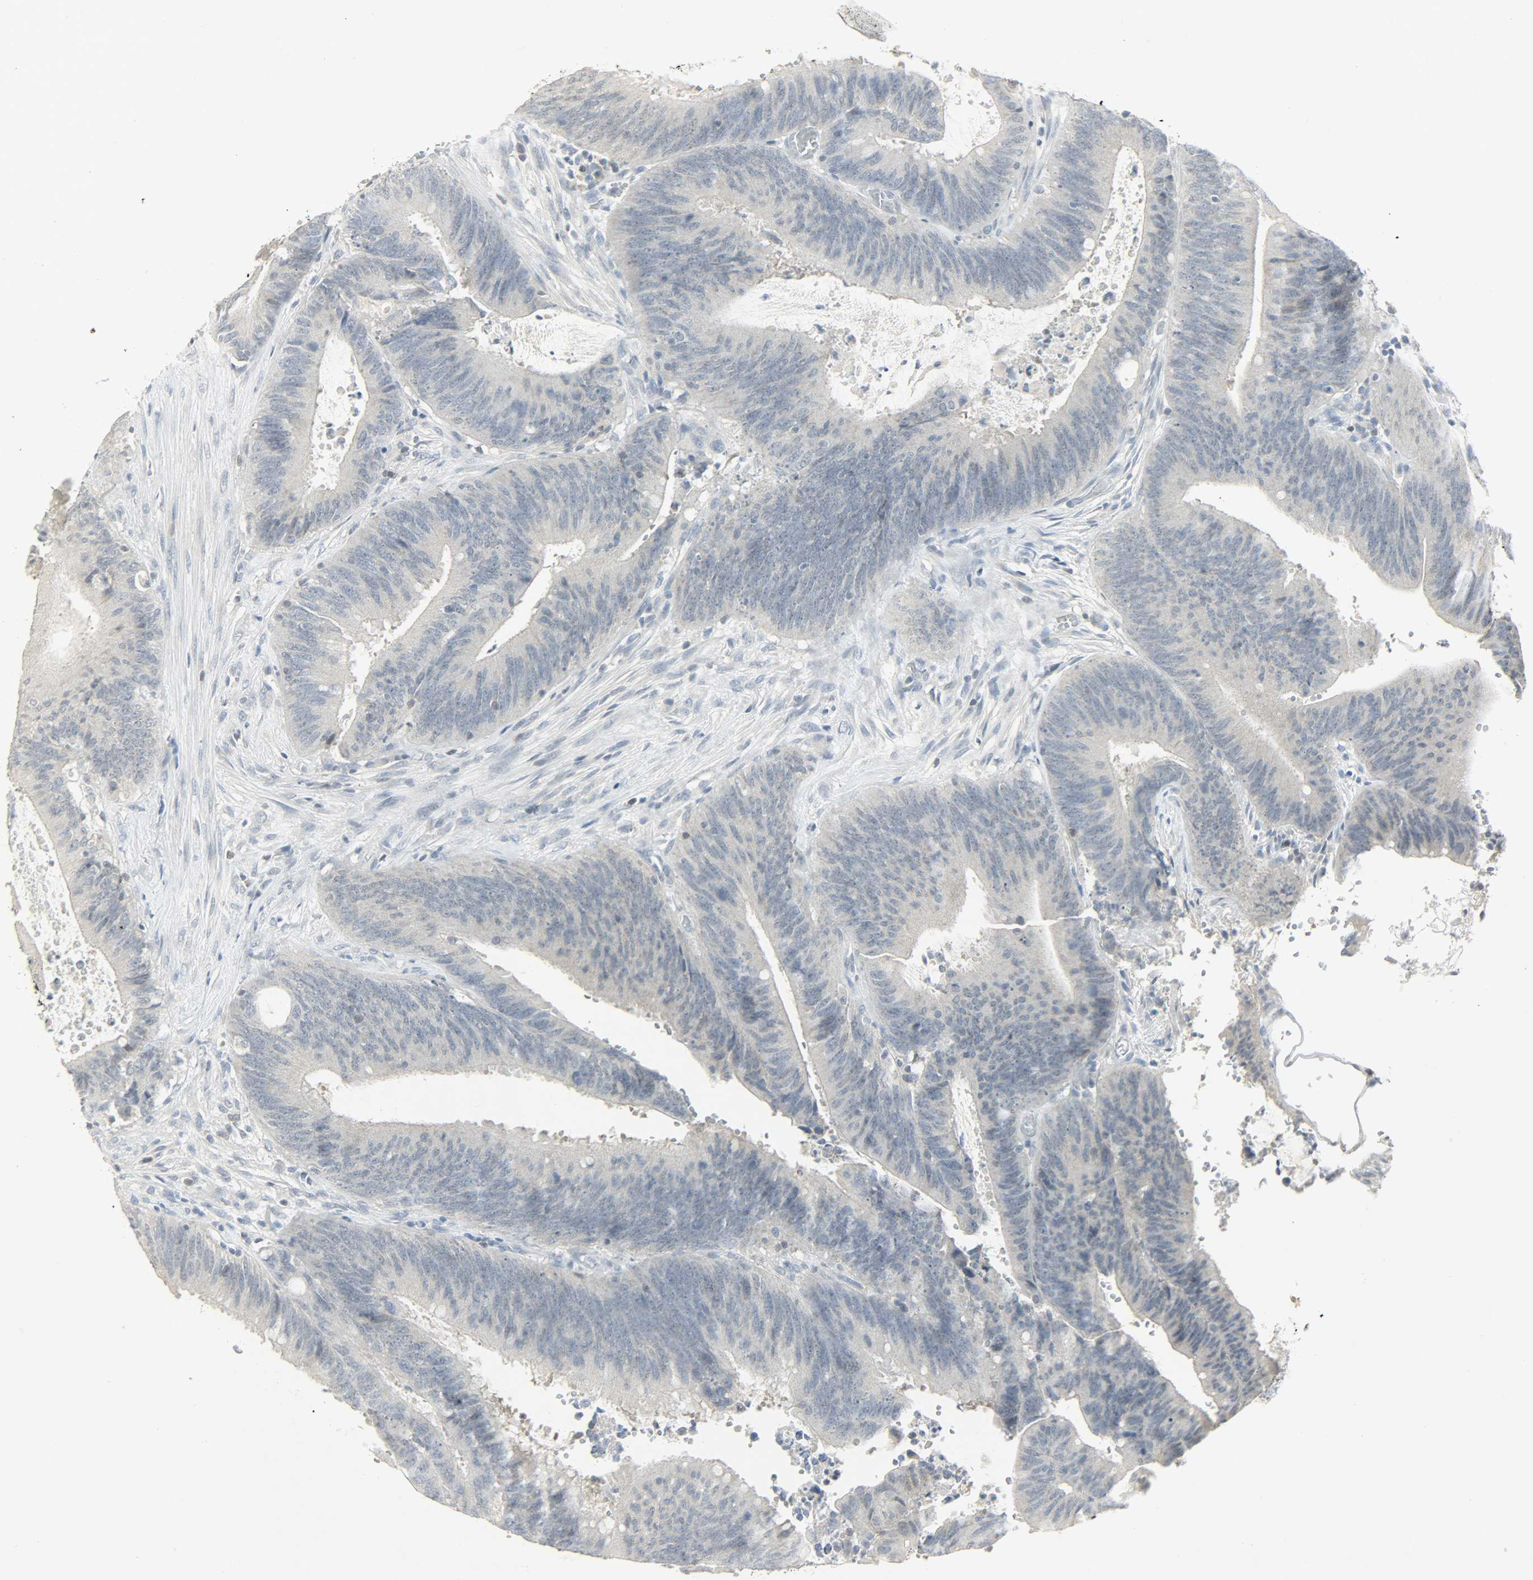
{"staining": {"intensity": "negative", "quantity": "none", "location": "none"}, "tissue": "colorectal cancer", "cell_type": "Tumor cells", "image_type": "cancer", "snomed": [{"axis": "morphology", "description": "Adenocarcinoma, NOS"}, {"axis": "topography", "description": "Rectum"}], "caption": "Colorectal adenocarcinoma was stained to show a protein in brown. There is no significant expression in tumor cells.", "gene": "CAMK4", "patient": {"sex": "female", "age": 66}}